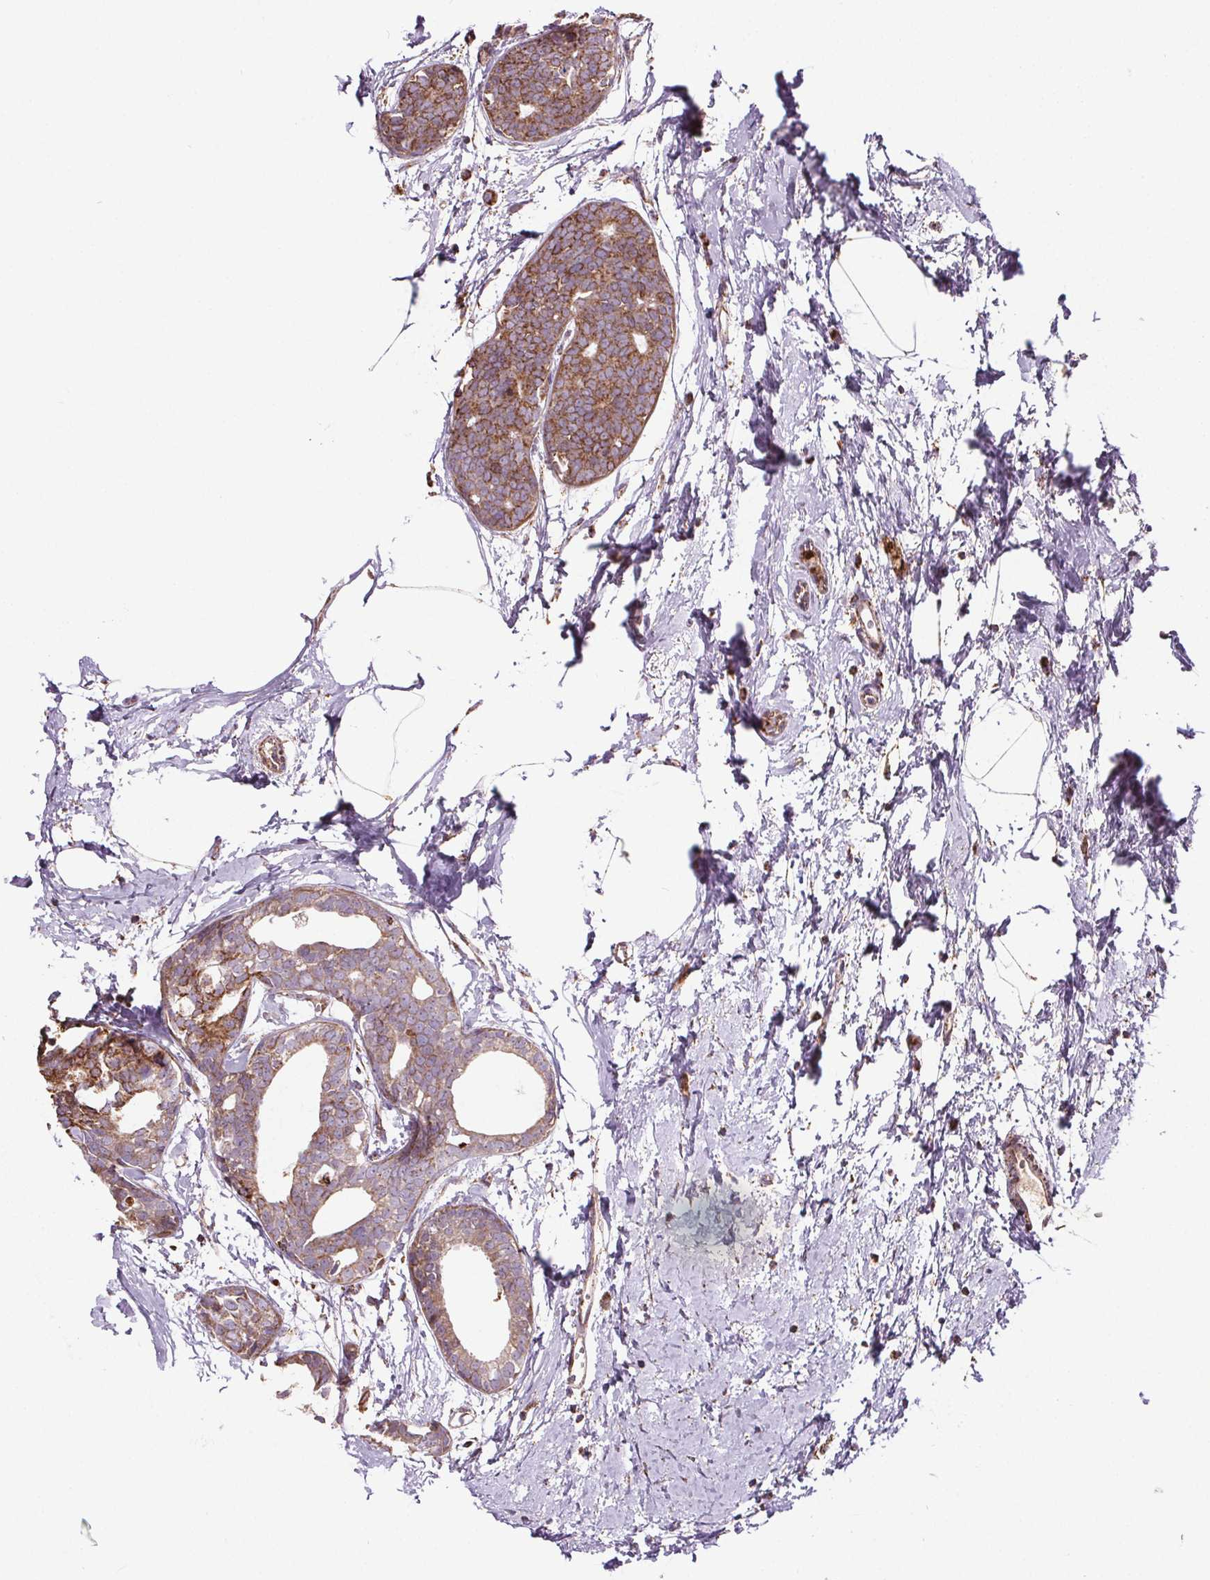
{"staining": {"intensity": "moderate", "quantity": ">75%", "location": "cytoplasmic/membranous"}, "tissue": "breast cancer", "cell_type": "Tumor cells", "image_type": "cancer", "snomed": [{"axis": "morphology", "description": "Duct carcinoma"}, {"axis": "topography", "description": "Breast"}], "caption": "Immunohistochemical staining of infiltrating ductal carcinoma (breast) exhibits medium levels of moderate cytoplasmic/membranous positivity in about >75% of tumor cells.", "gene": "SUCLA2", "patient": {"sex": "female", "age": 40}}